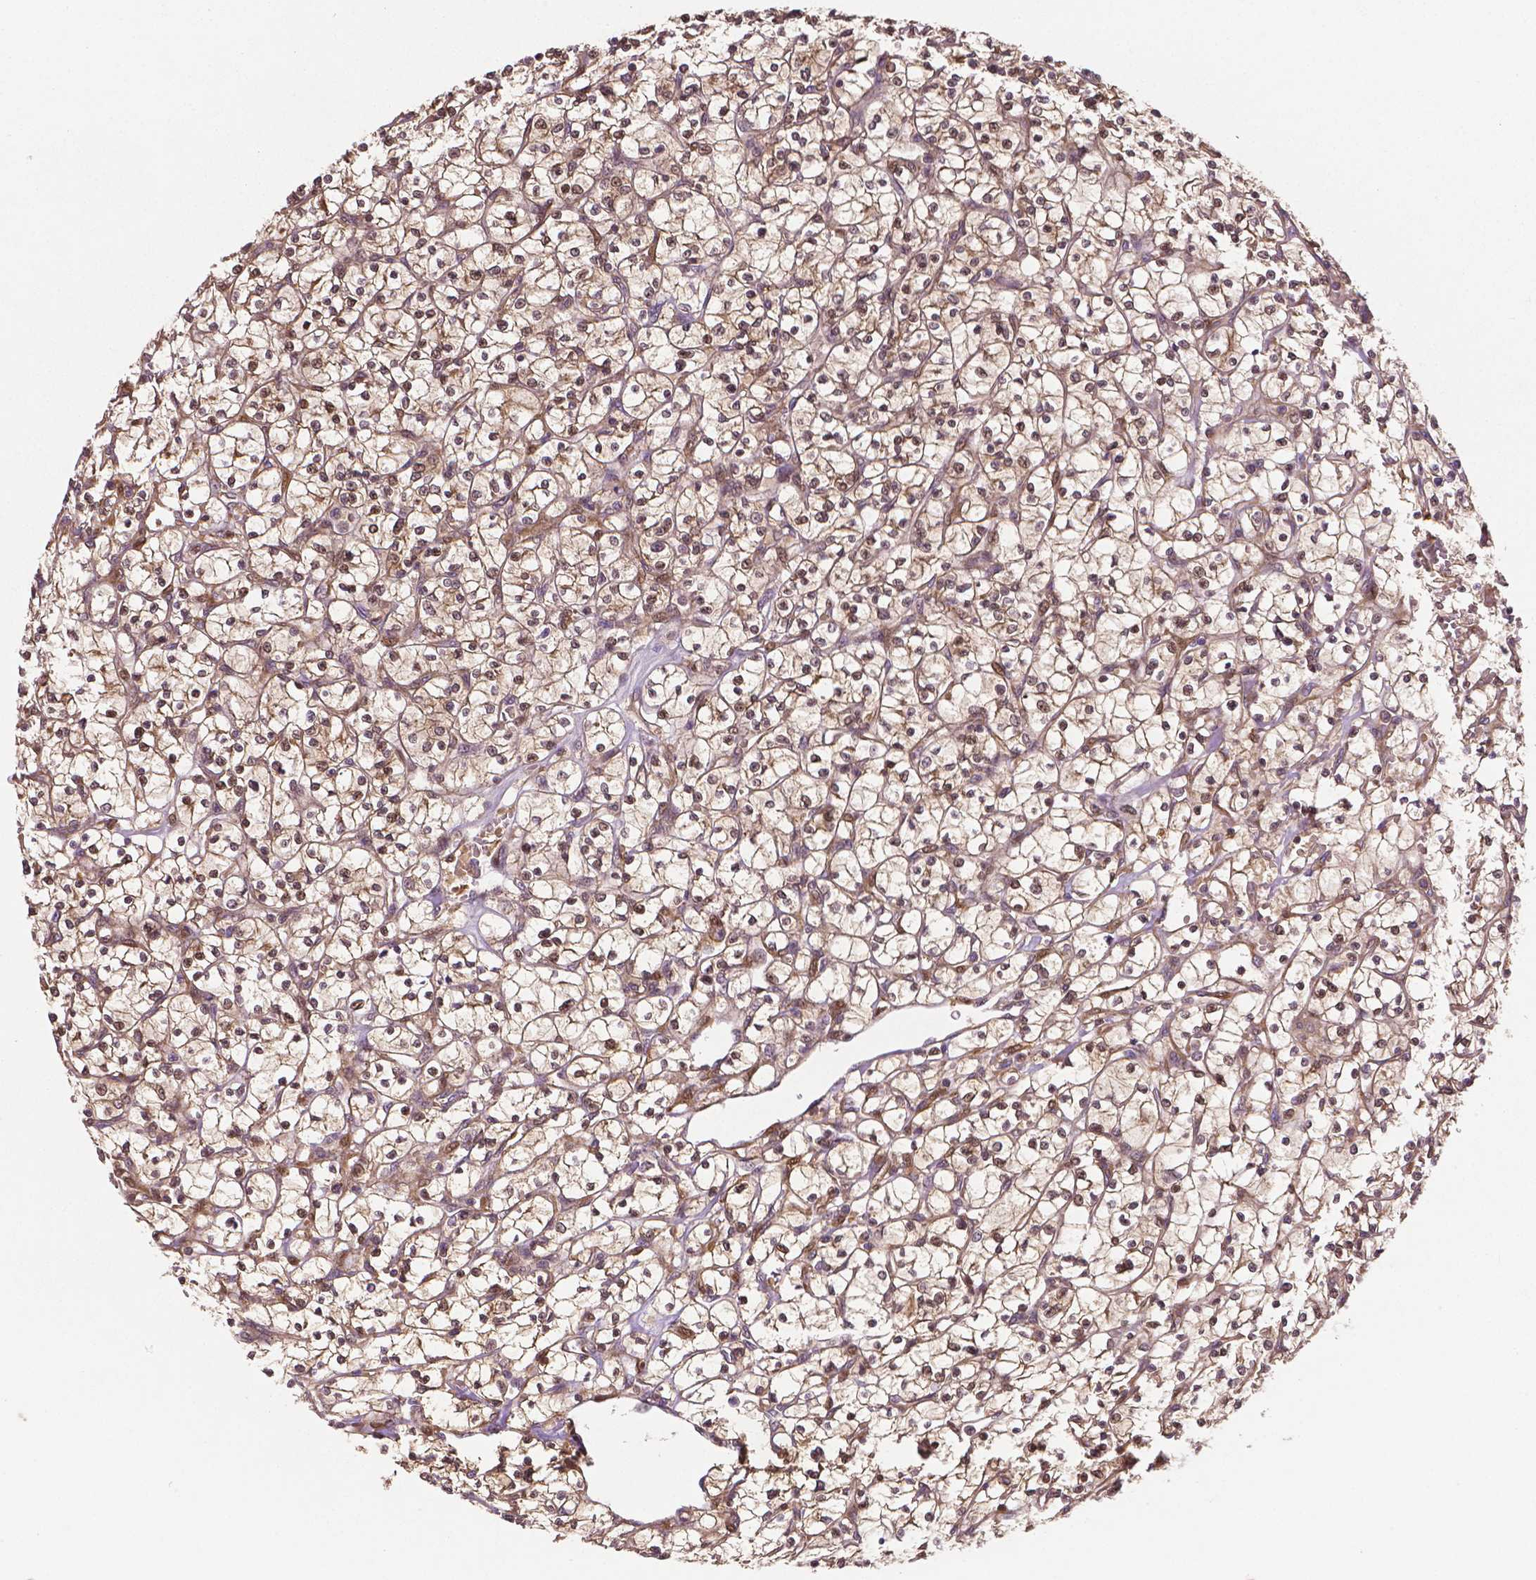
{"staining": {"intensity": "weak", "quantity": ">75%", "location": "cytoplasmic/membranous,nuclear"}, "tissue": "renal cancer", "cell_type": "Tumor cells", "image_type": "cancer", "snomed": [{"axis": "morphology", "description": "Adenocarcinoma, NOS"}, {"axis": "topography", "description": "Kidney"}], "caption": "DAB immunohistochemical staining of adenocarcinoma (renal) exhibits weak cytoplasmic/membranous and nuclear protein expression in about >75% of tumor cells. (brown staining indicates protein expression, while blue staining denotes nuclei).", "gene": "YAP1", "patient": {"sex": "female", "age": 64}}